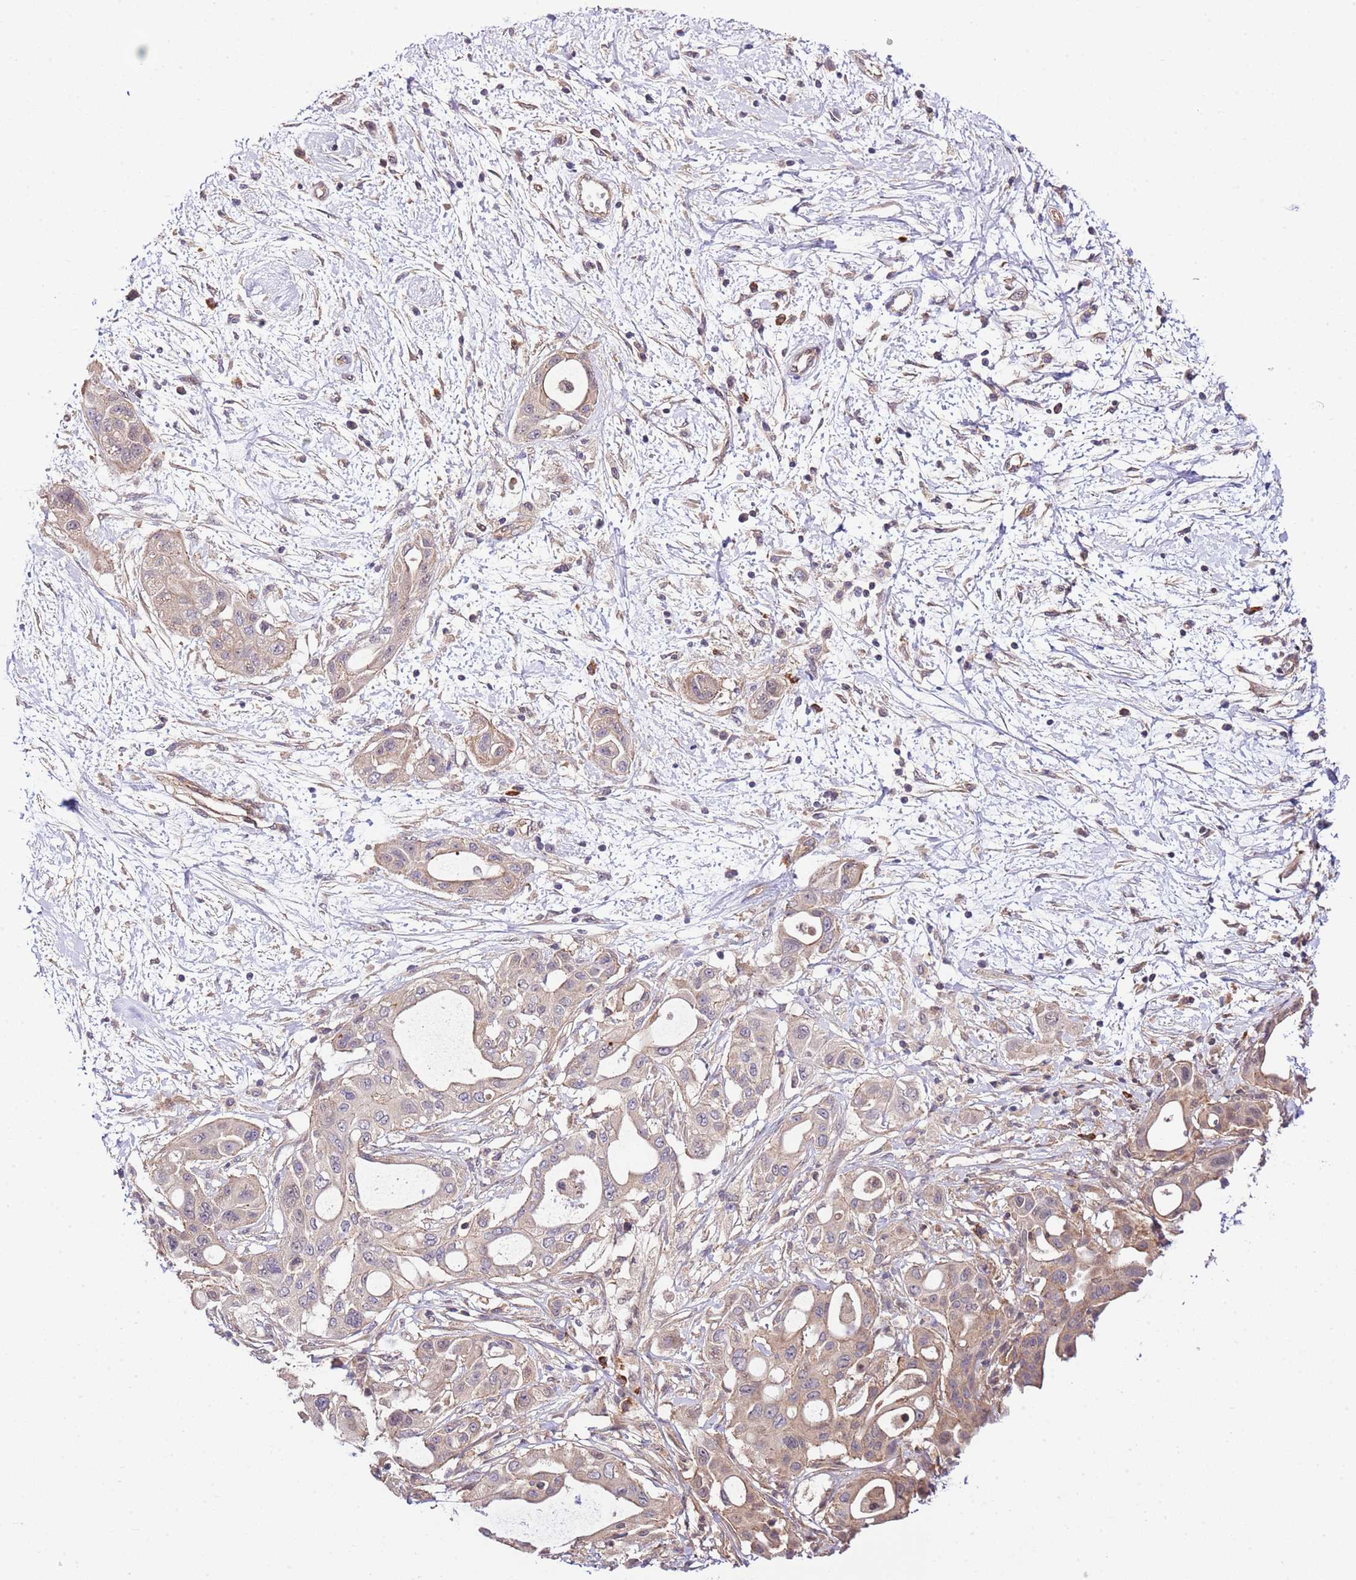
{"staining": {"intensity": "weak", "quantity": "<25%", "location": "cytoplasmic/membranous"}, "tissue": "pancreatic cancer", "cell_type": "Tumor cells", "image_type": "cancer", "snomed": [{"axis": "morphology", "description": "Adenocarcinoma, NOS"}, {"axis": "topography", "description": "Pancreas"}], "caption": "Pancreatic cancer stained for a protein using IHC displays no staining tumor cells.", "gene": "DONSON", "patient": {"sex": "male", "age": 68}}